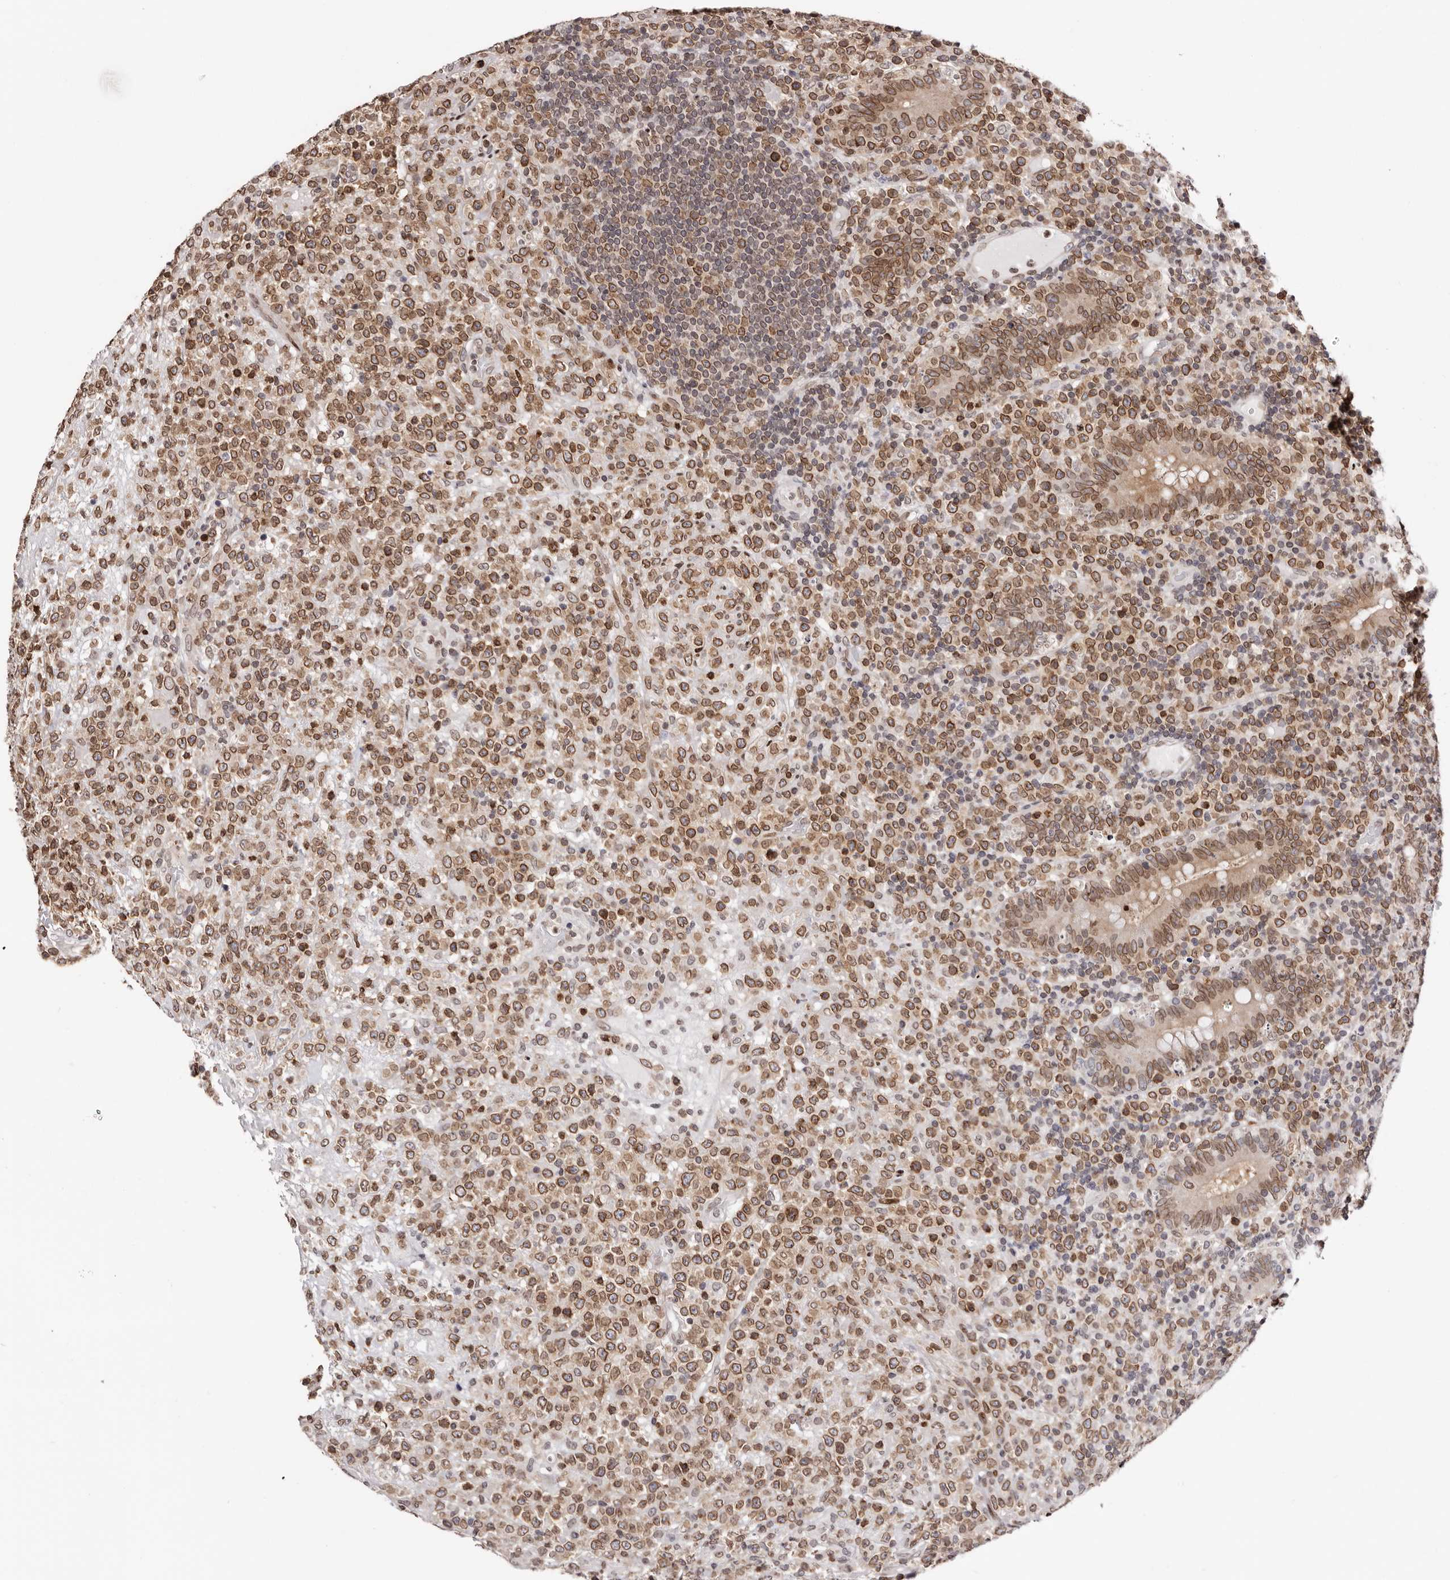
{"staining": {"intensity": "moderate", "quantity": ">75%", "location": "cytoplasmic/membranous,nuclear"}, "tissue": "lymphoma", "cell_type": "Tumor cells", "image_type": "cancer", "snomed": [{"axis": "morphology", "description": "Malignant lymphoma, non-Hodgkin's type, High grade"}, {"axis": "topography", "description": "Colon"}], "caption": "IHC image of human lymphoma stained for a protein (brown), which reveals medium levels of moderate cytoplasmic/membranous and nuclear positivity in approximately >75% of tumor cells.", "gene": "NUP153", "patient": {"sex": "female", "age": 53}}